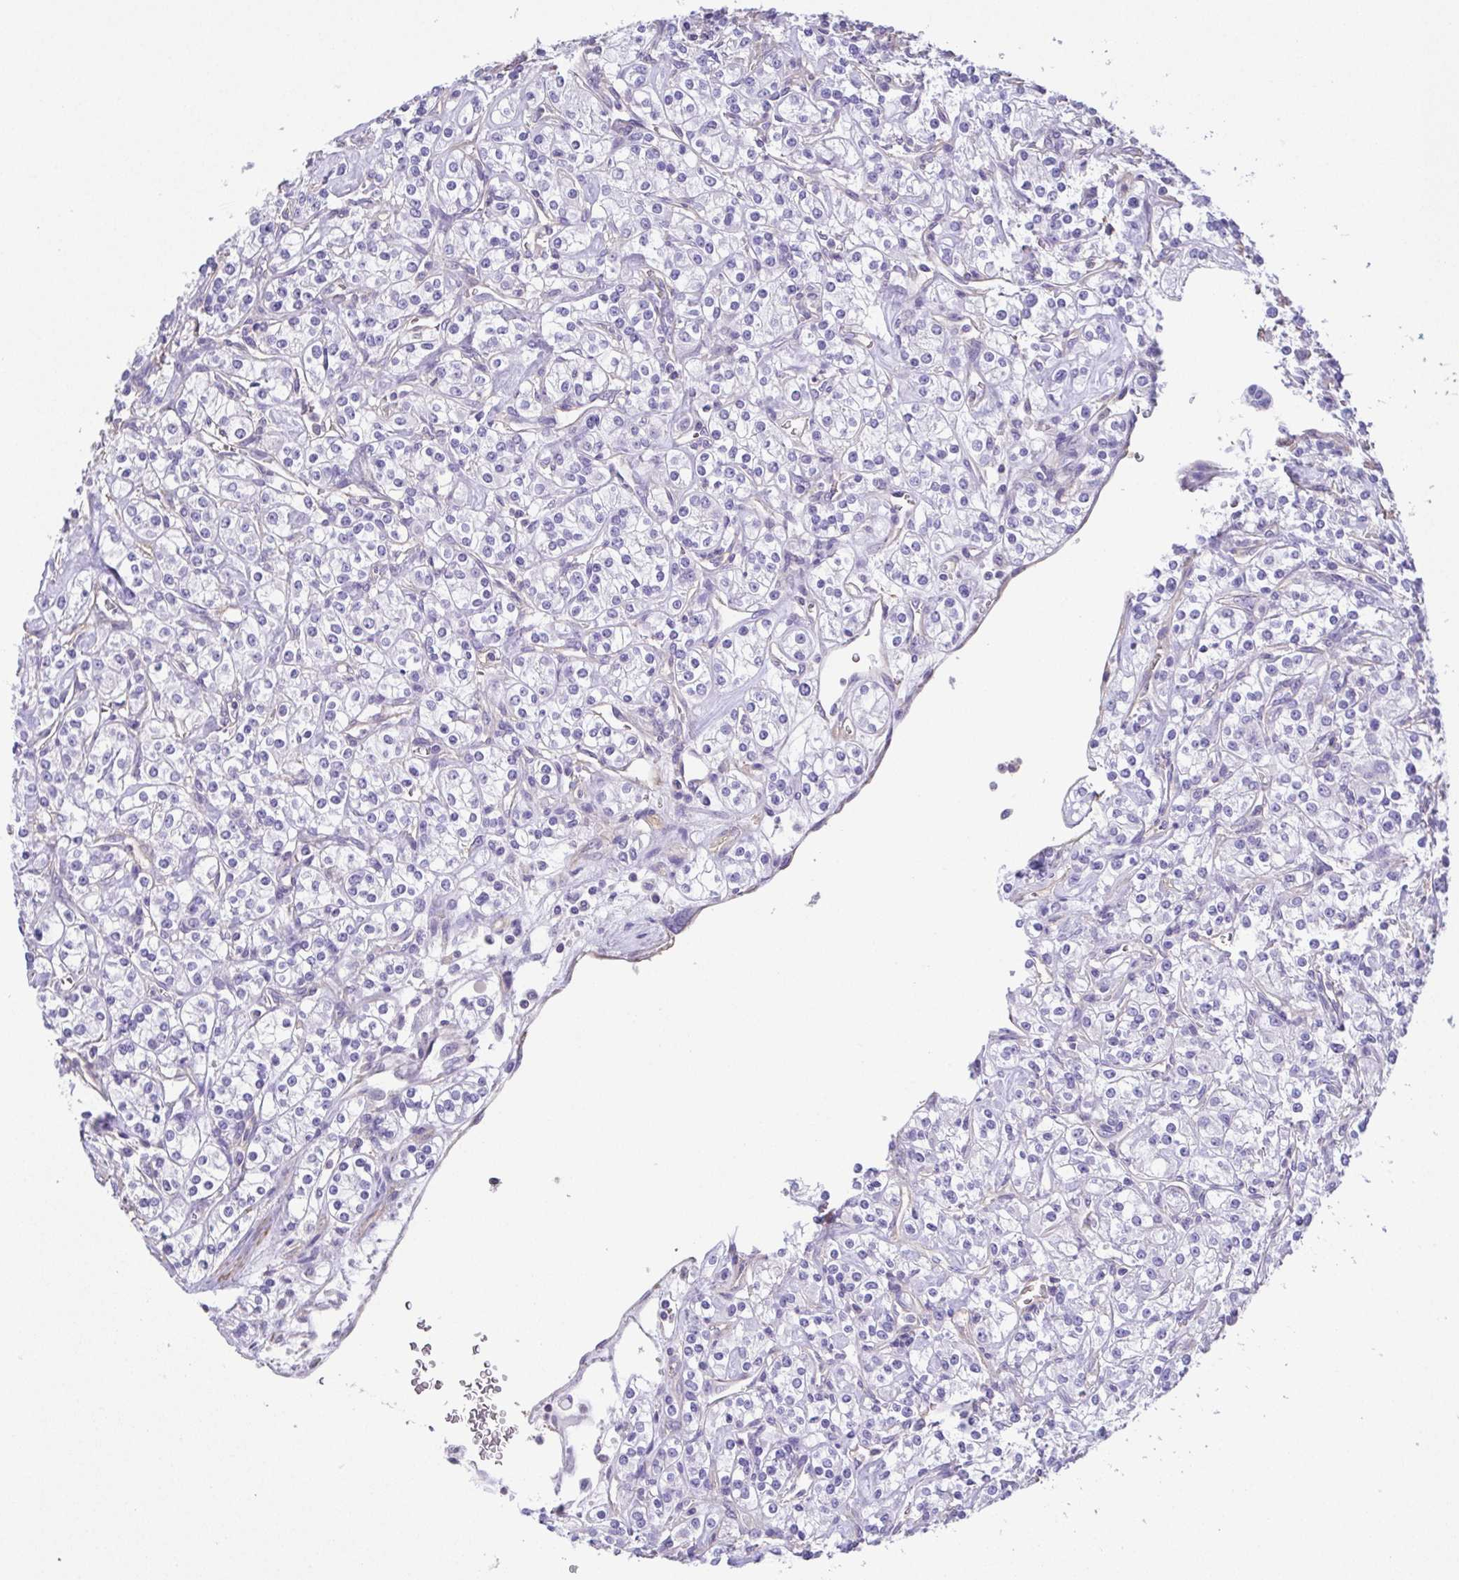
{"staining": {"intensity": "negative", "quantity": "none", "location": "none"}, "tissue": "renal cancer", "cell_type": "Tumor cells", "image_type": "cancer", "snomed": [{"axis": "morphology", "description": "Adenocarcinoma, NOS"}, {"axis": "topography", "description": "Kidney"}], "caption": "An immunohistochemistry photomicrograph of renal adenocarcinoma is shown. There is no staining in tumor cells of renal adenocarcinoma.", "gene": "MYL6", "patient": {"sex": "male", "age": 77}}